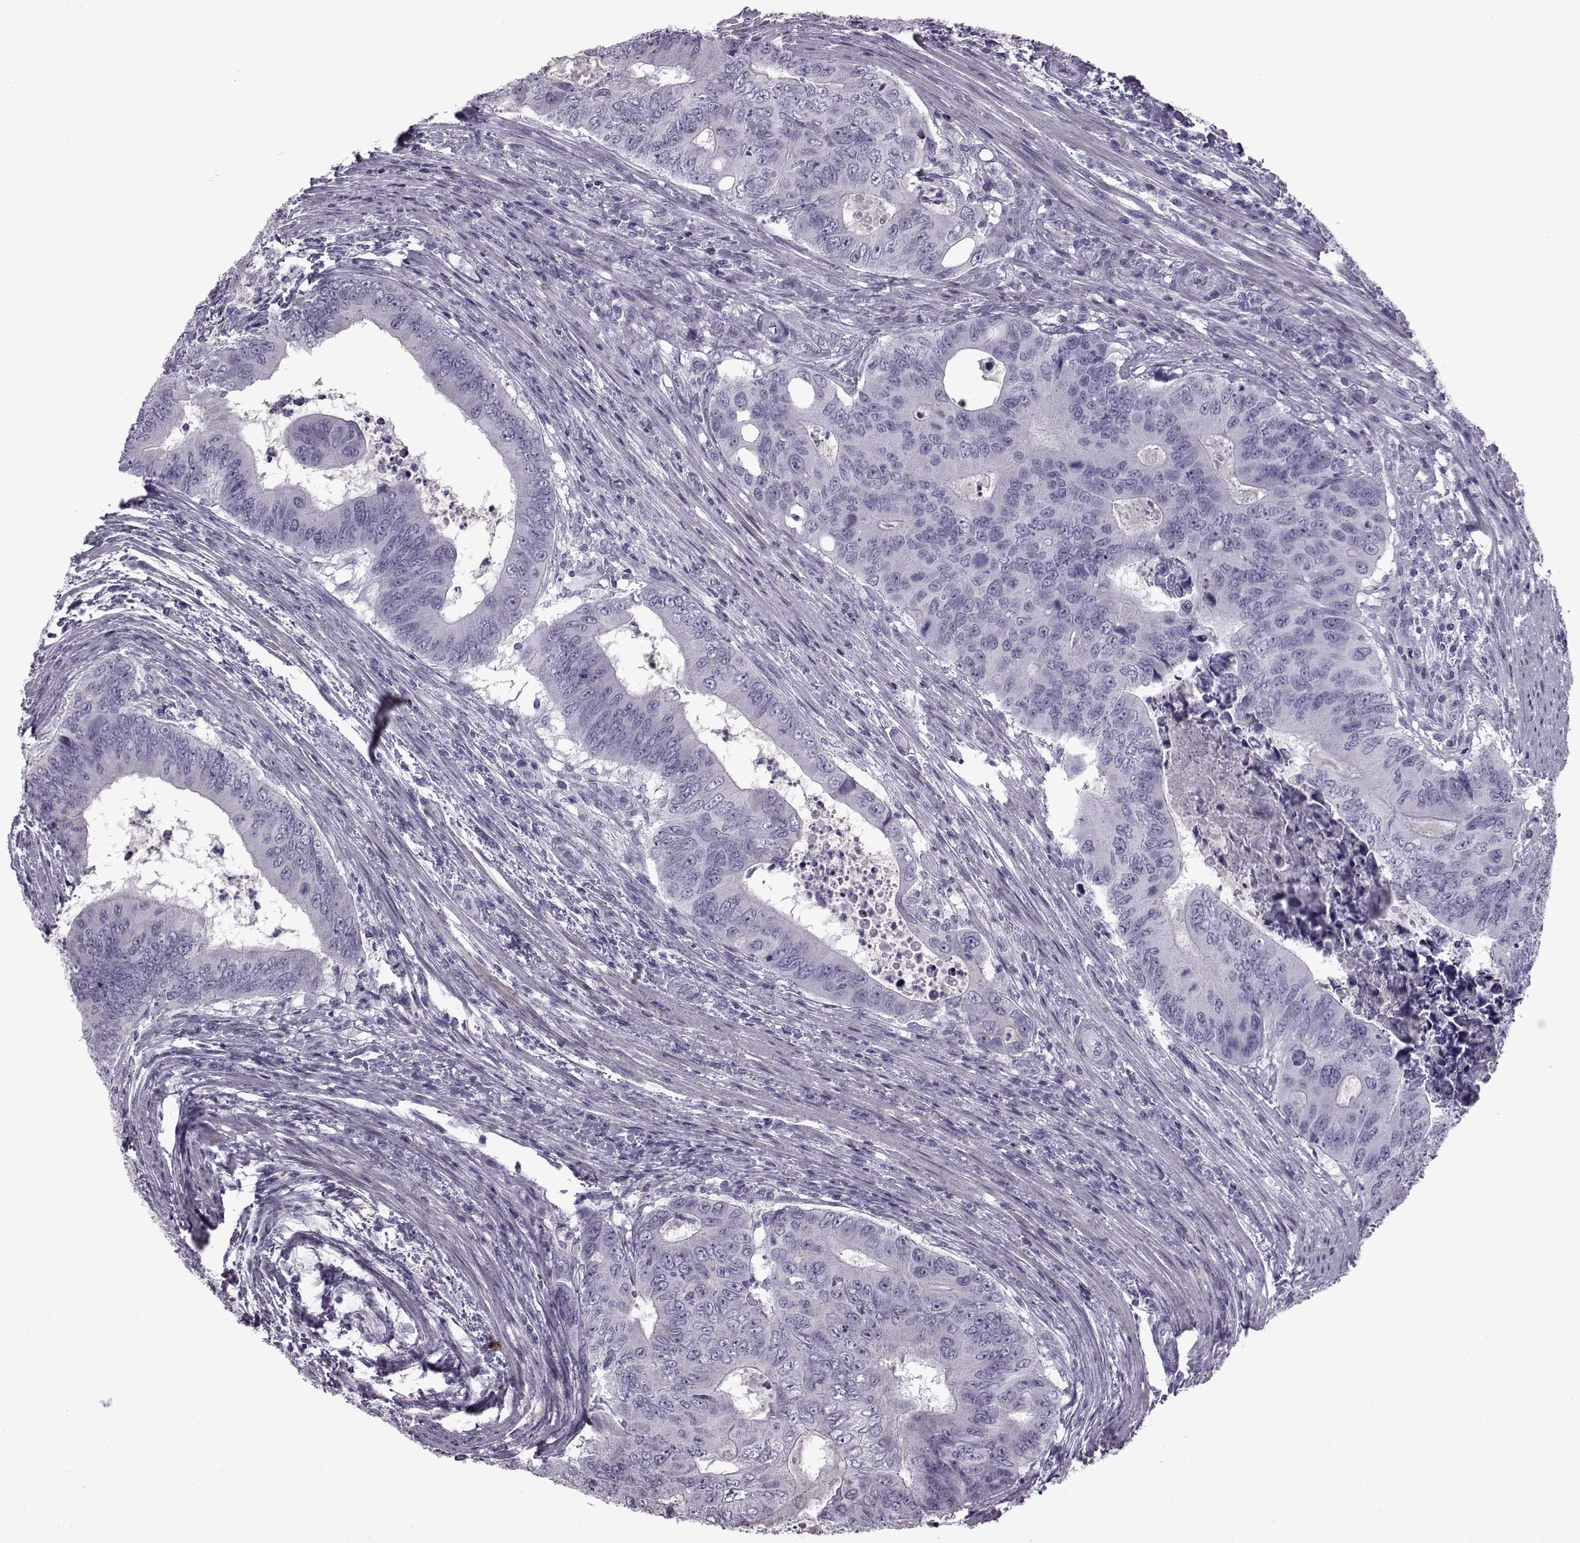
{"staining": {"intensity": "negative", "quantity": "none", "location": "none"}, "tissue": "colorectal cancer", "cell_type": "Tumor cells", "image_type": "cancer", "snomed": [{"axis": "morphology", "description": "Adenocarcinoma, NOS"}, {"axis": "topography", "description": "Colon"}], "caption": "Image shows no protein staining in tumor cells of colorectal cancer tissue.", "gene": "SLC28A2", "patient": {"sex": "male", "age": 53}}